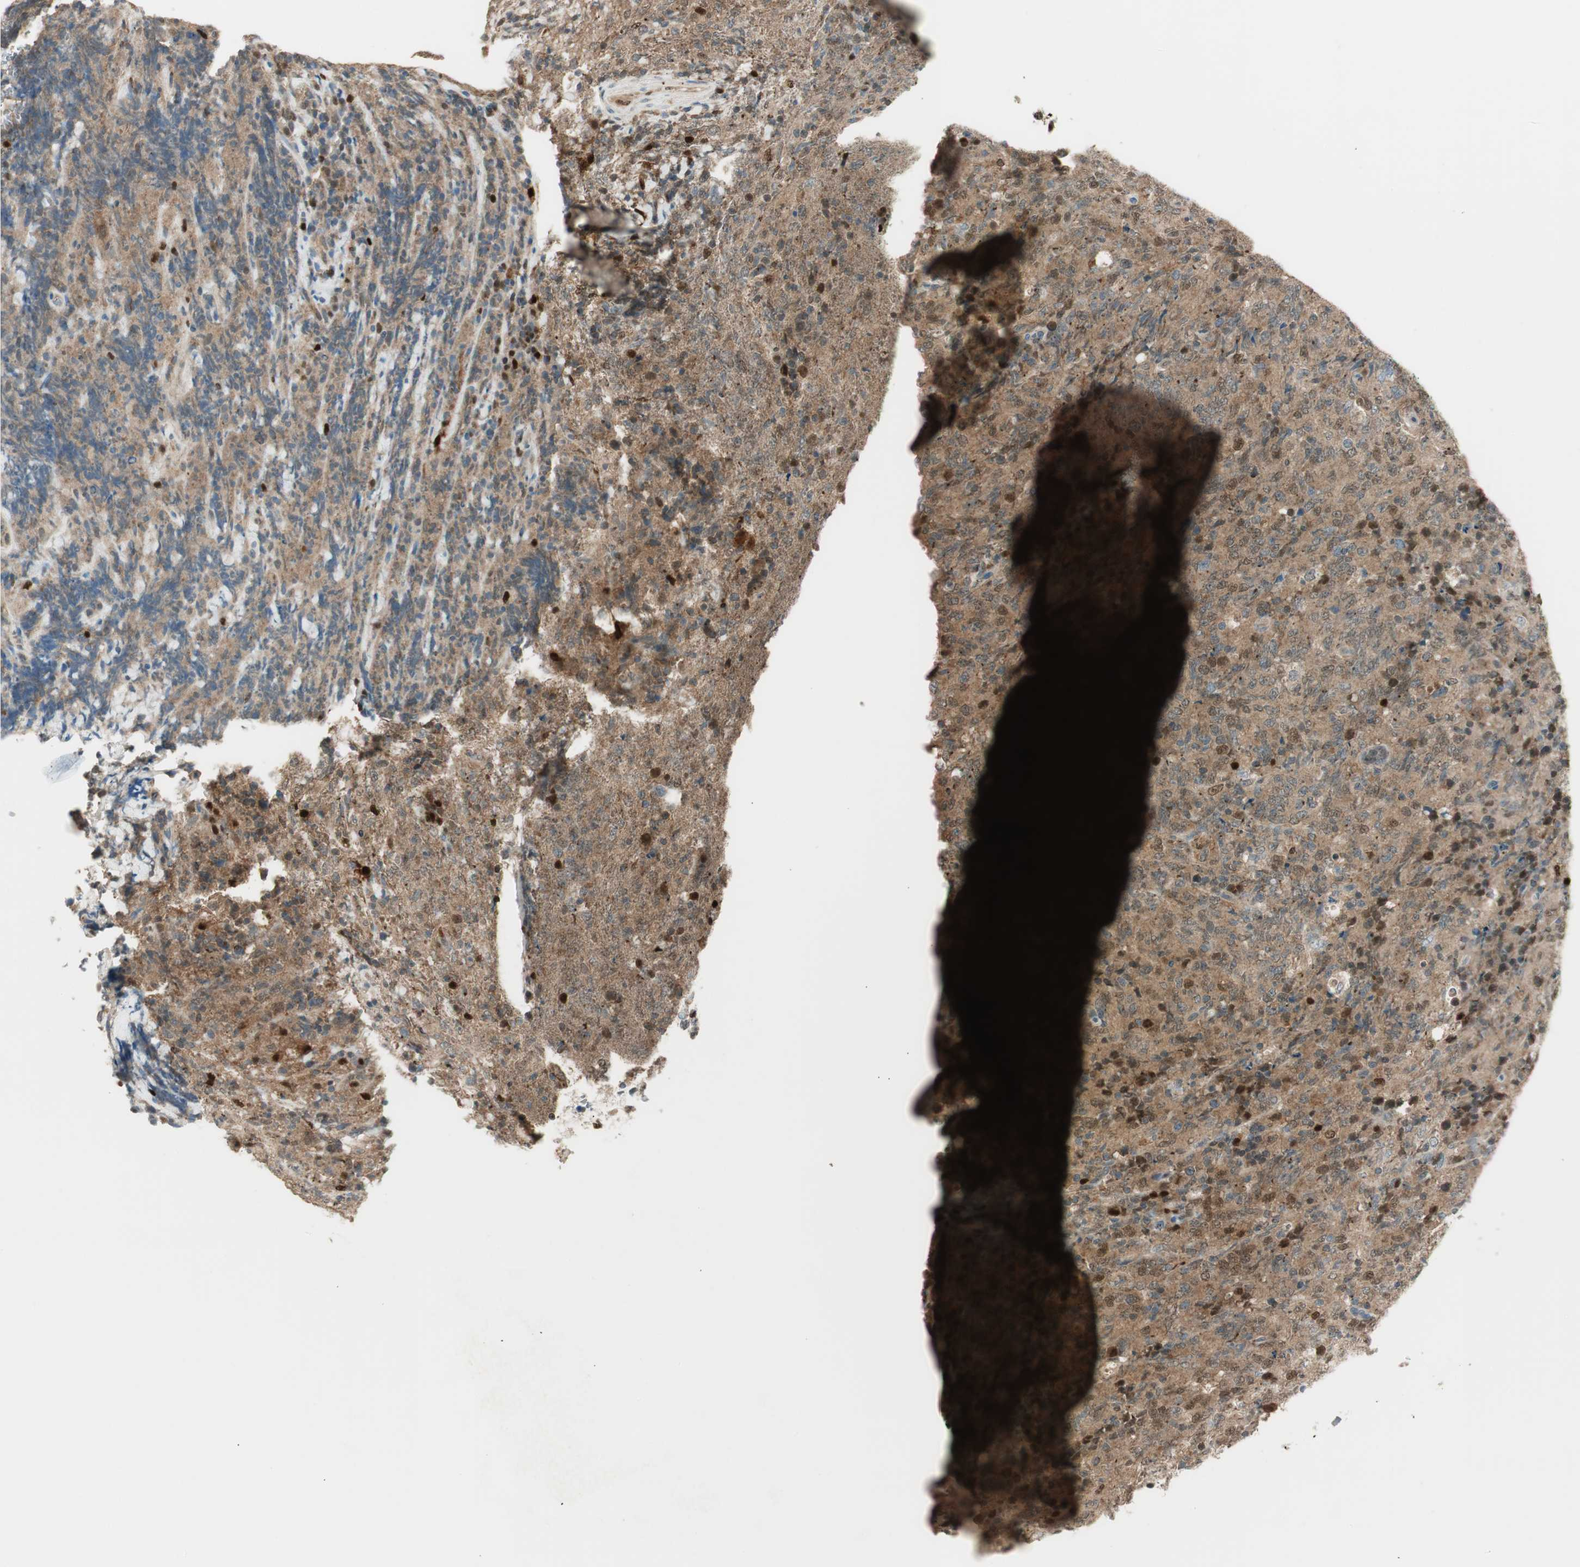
{"staining": {"intensity": "moderate", "quantity": ">75%", "location": "cytoplasmic/membranous,nuclear"}, "tissue": "lymphoma", "cell_type": "Tumor cells", "image_type": "cancer", "snomed": [{"axis": "morphology", "description": "Malignant lymphoma, non-Hodgkin's type, High grade"}, {"axis": "topography", "description": "Tonsil"}], "caption": "Human lymphoma stained with a protein marker demonstrates moderate staining in tumor cells.", "gene": "LTA4H", "patient": {"sex": "female", "age": 36}}